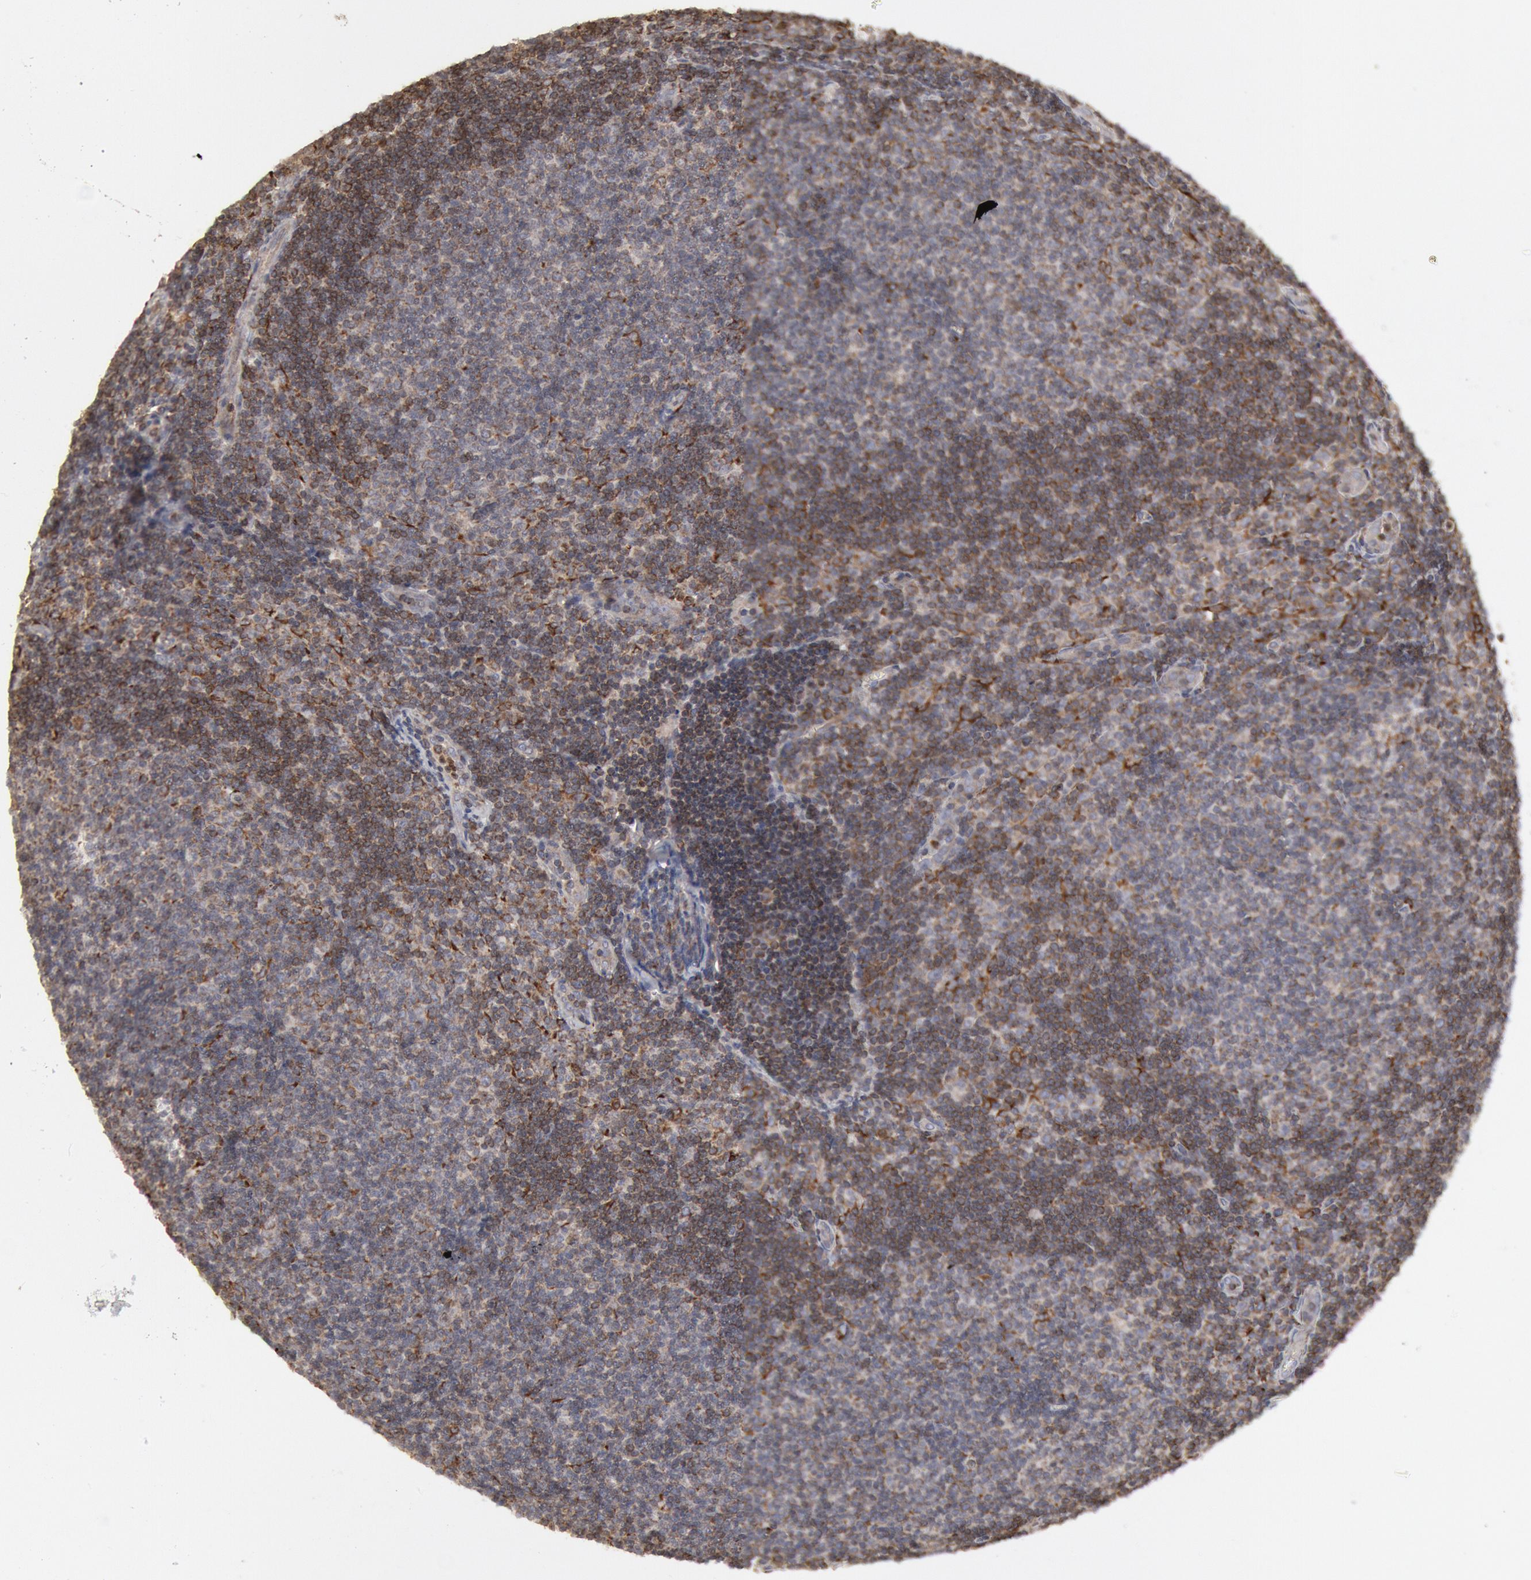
{"staining": {"intensity": "moderate", "quantity": "25%-75%", "location": "cytoplasmic/membranous"}, "tissue": "lymphoma", "cell_type": "Tumor cells", "image_type": "cancer", "snomed": [{"axis": "morphology", "description": "Malignant lymphoma, non-Hodgkin's type, Low grade"}, {"axis": "topography", "description": "Lymph node"}], "caption": "Moderate cytoplasmic/membranous positivity for a protein is seen in approximately 25%-75% of tumor cells of low-grade malignant lymphoma, non-Hodgkin's type using IHC.", "gene": "OSBPL8", "patient": {"sex": "male", "age": 49}}